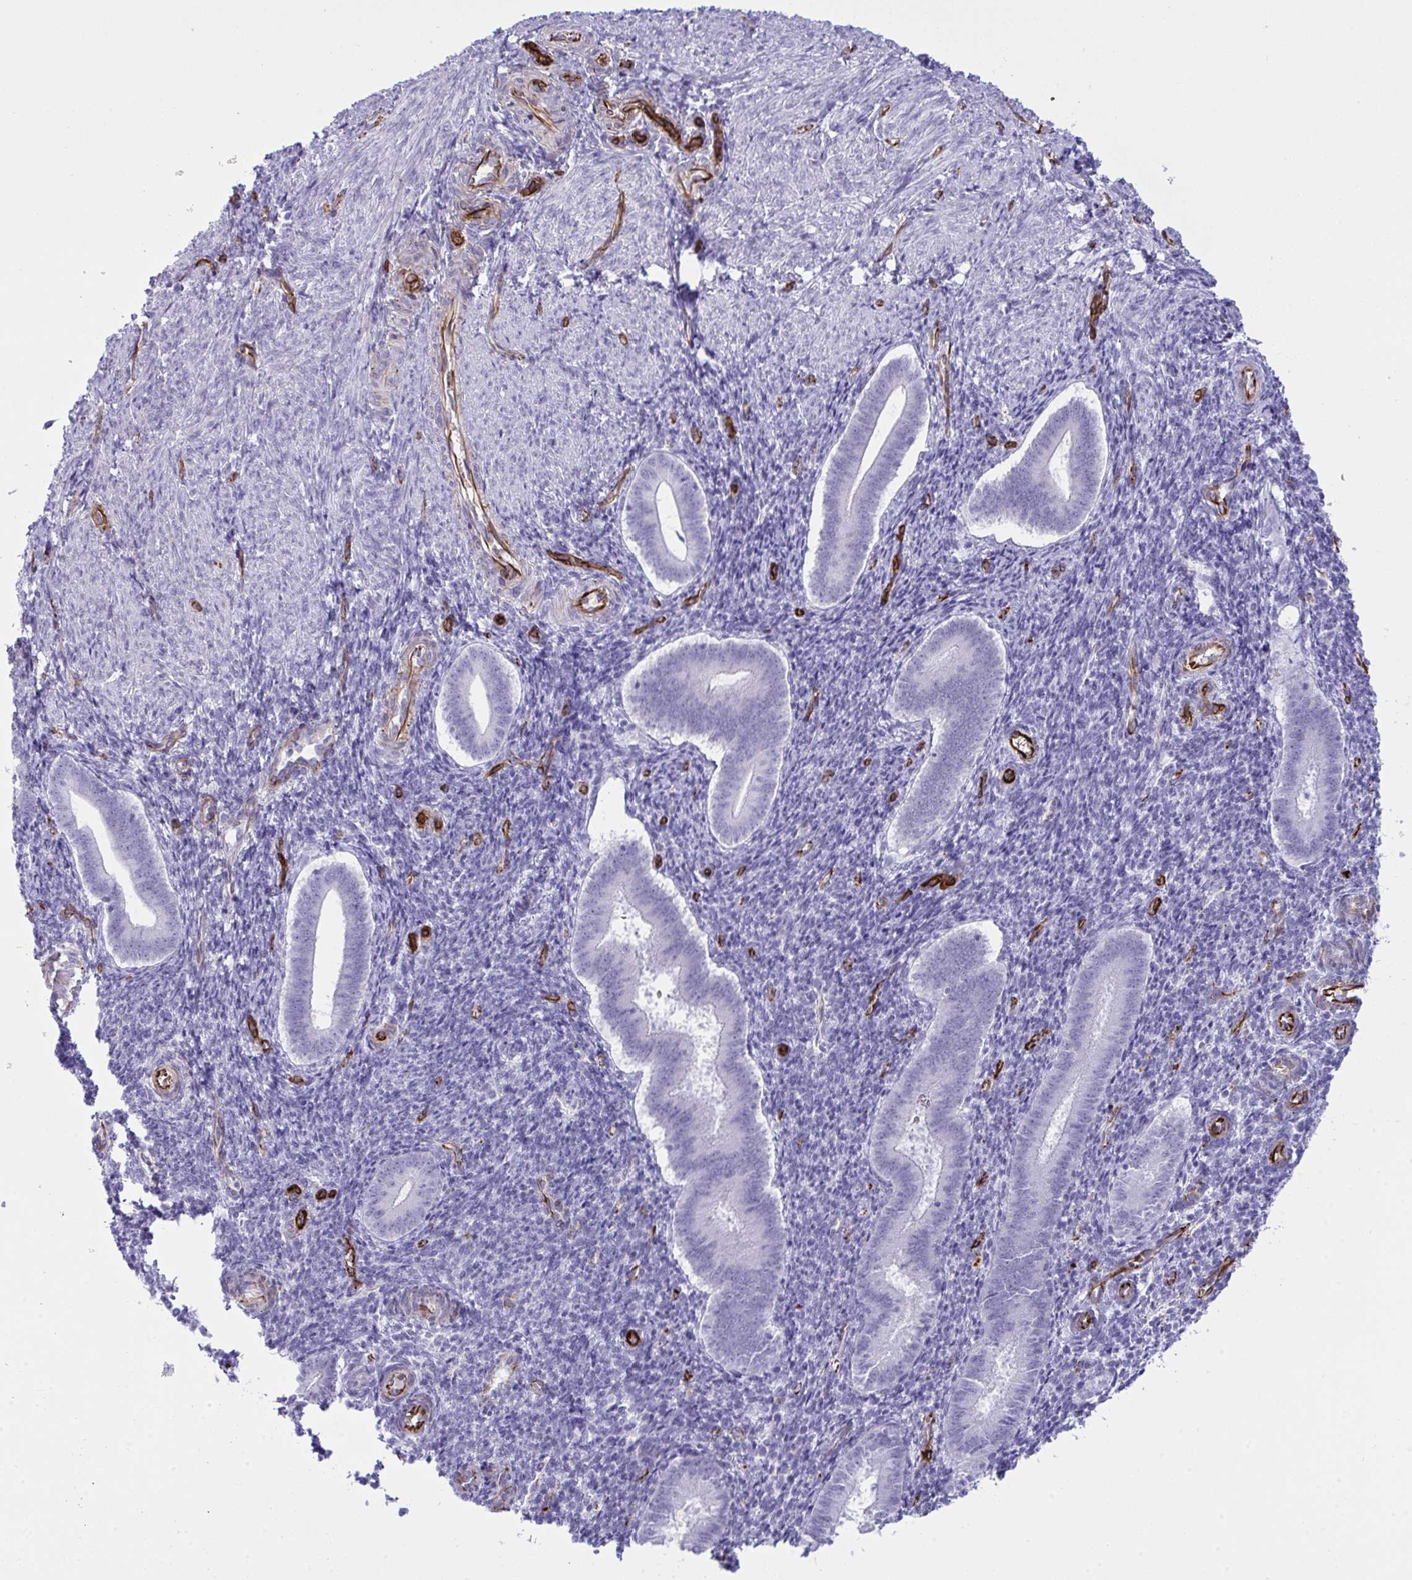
{"staining": {"intensity": "negative", "quantity": "none", "location": "none"}, "tissue": "endometrium", "cell_type": "Cells in endometrial stroma", "image_type": "normal", "snomed": [{"axis": "morphology", "description": "Normal tissue, NOS"}, {"axis": "topography", "description": "Endometrium"}], "caption": "Protein analysis of normal endometrium displays no significant staining in cells in endometrial stroma.", "gene": "SLC35B1", "patient": {"sex": "female", "age": 25}}